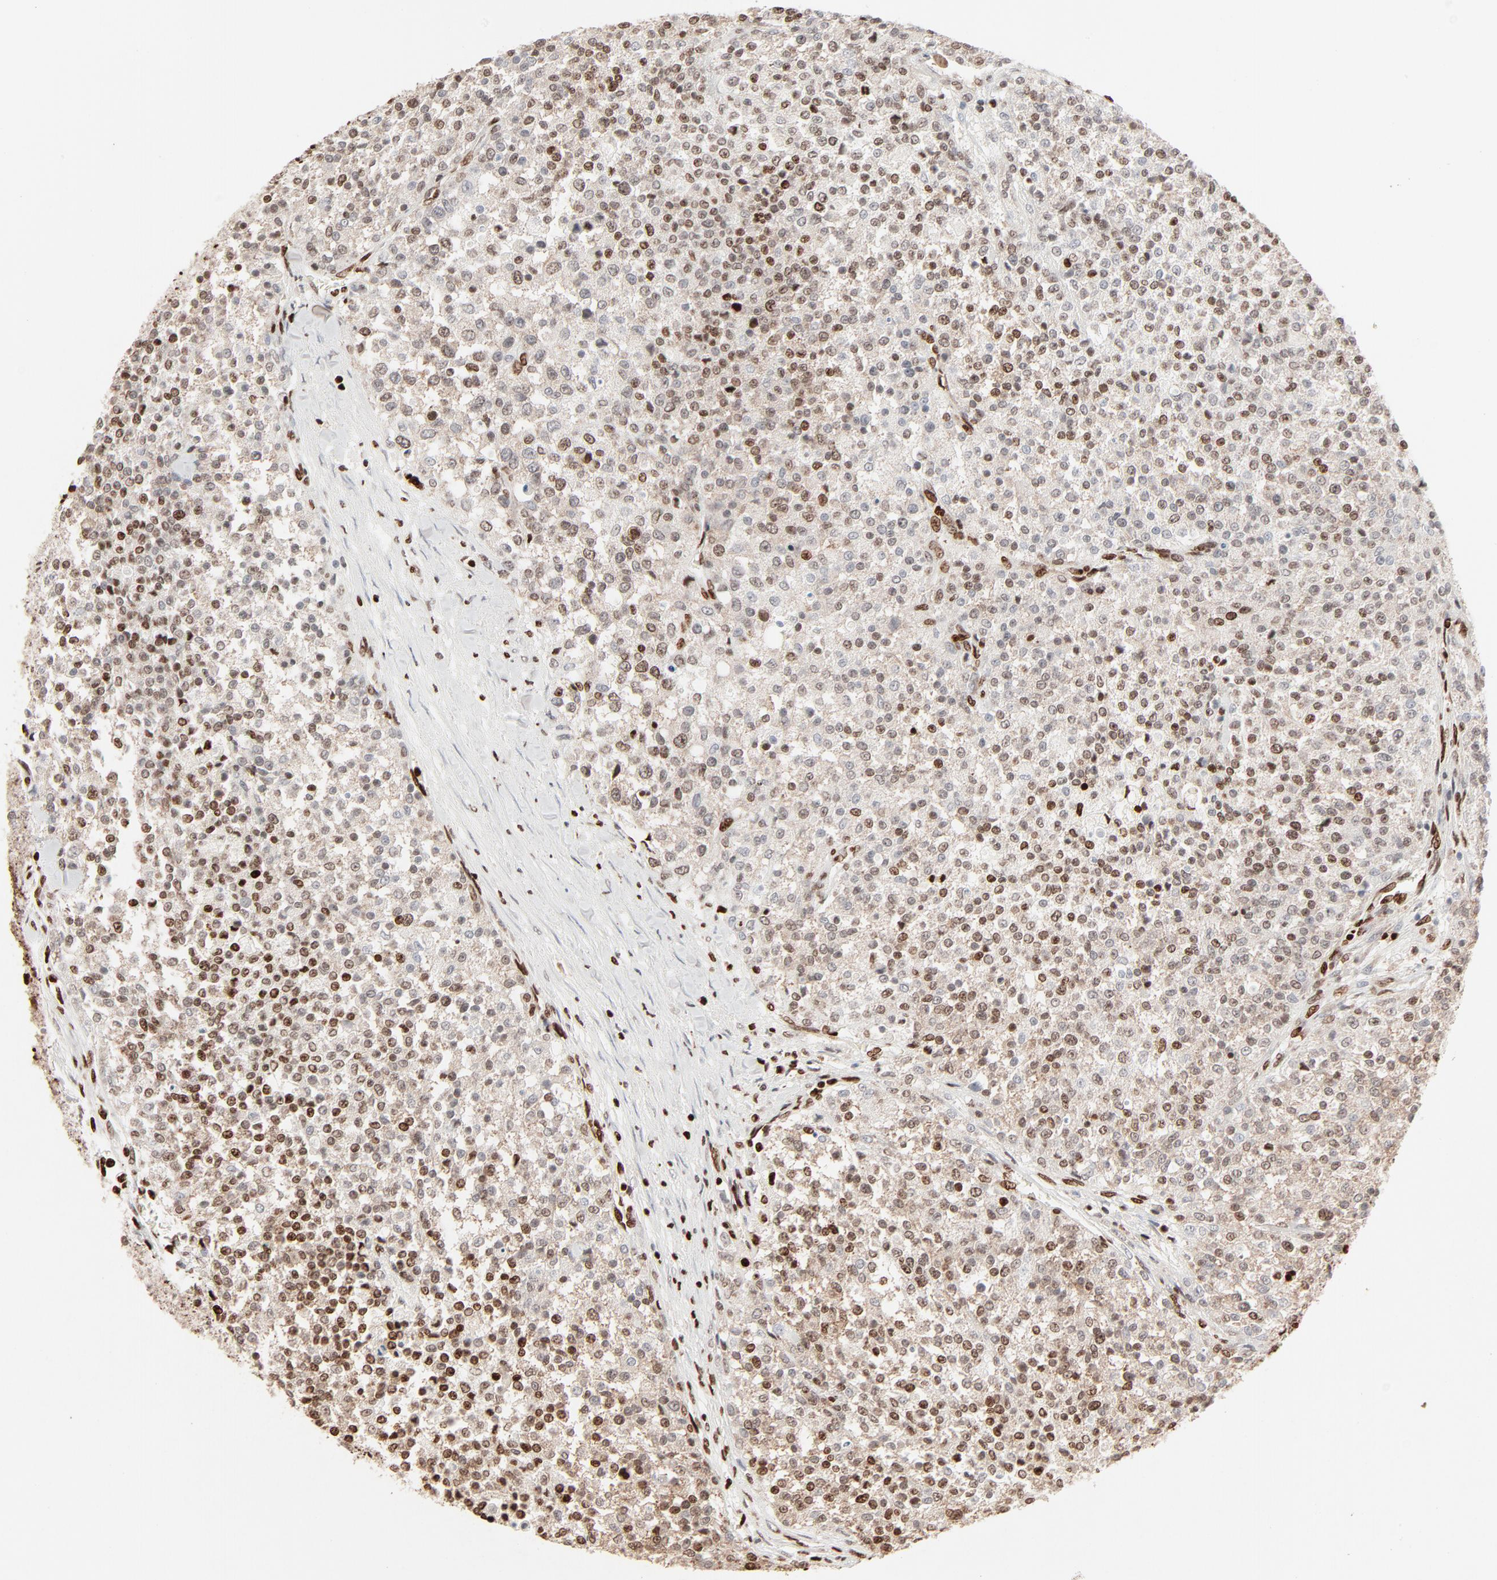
{"staining": {"intensity": "moderate", "quantity": ">75%", "location": "nuclear"}, "tissue": "testis cancer", "cell_type": "Tumor cells", "image_type": "cancer", "snomed": [{"axis": "morphology", "description": "Seminoma, NOS"}, {"axis": "topography", "description": "Testis"}], "caption": "A brown stain labels moderate nuclear positivity of a protein in testis cancer tumor cells.", "gene": "HMGB2", "patient": {"sex": "male", "age": 59}}